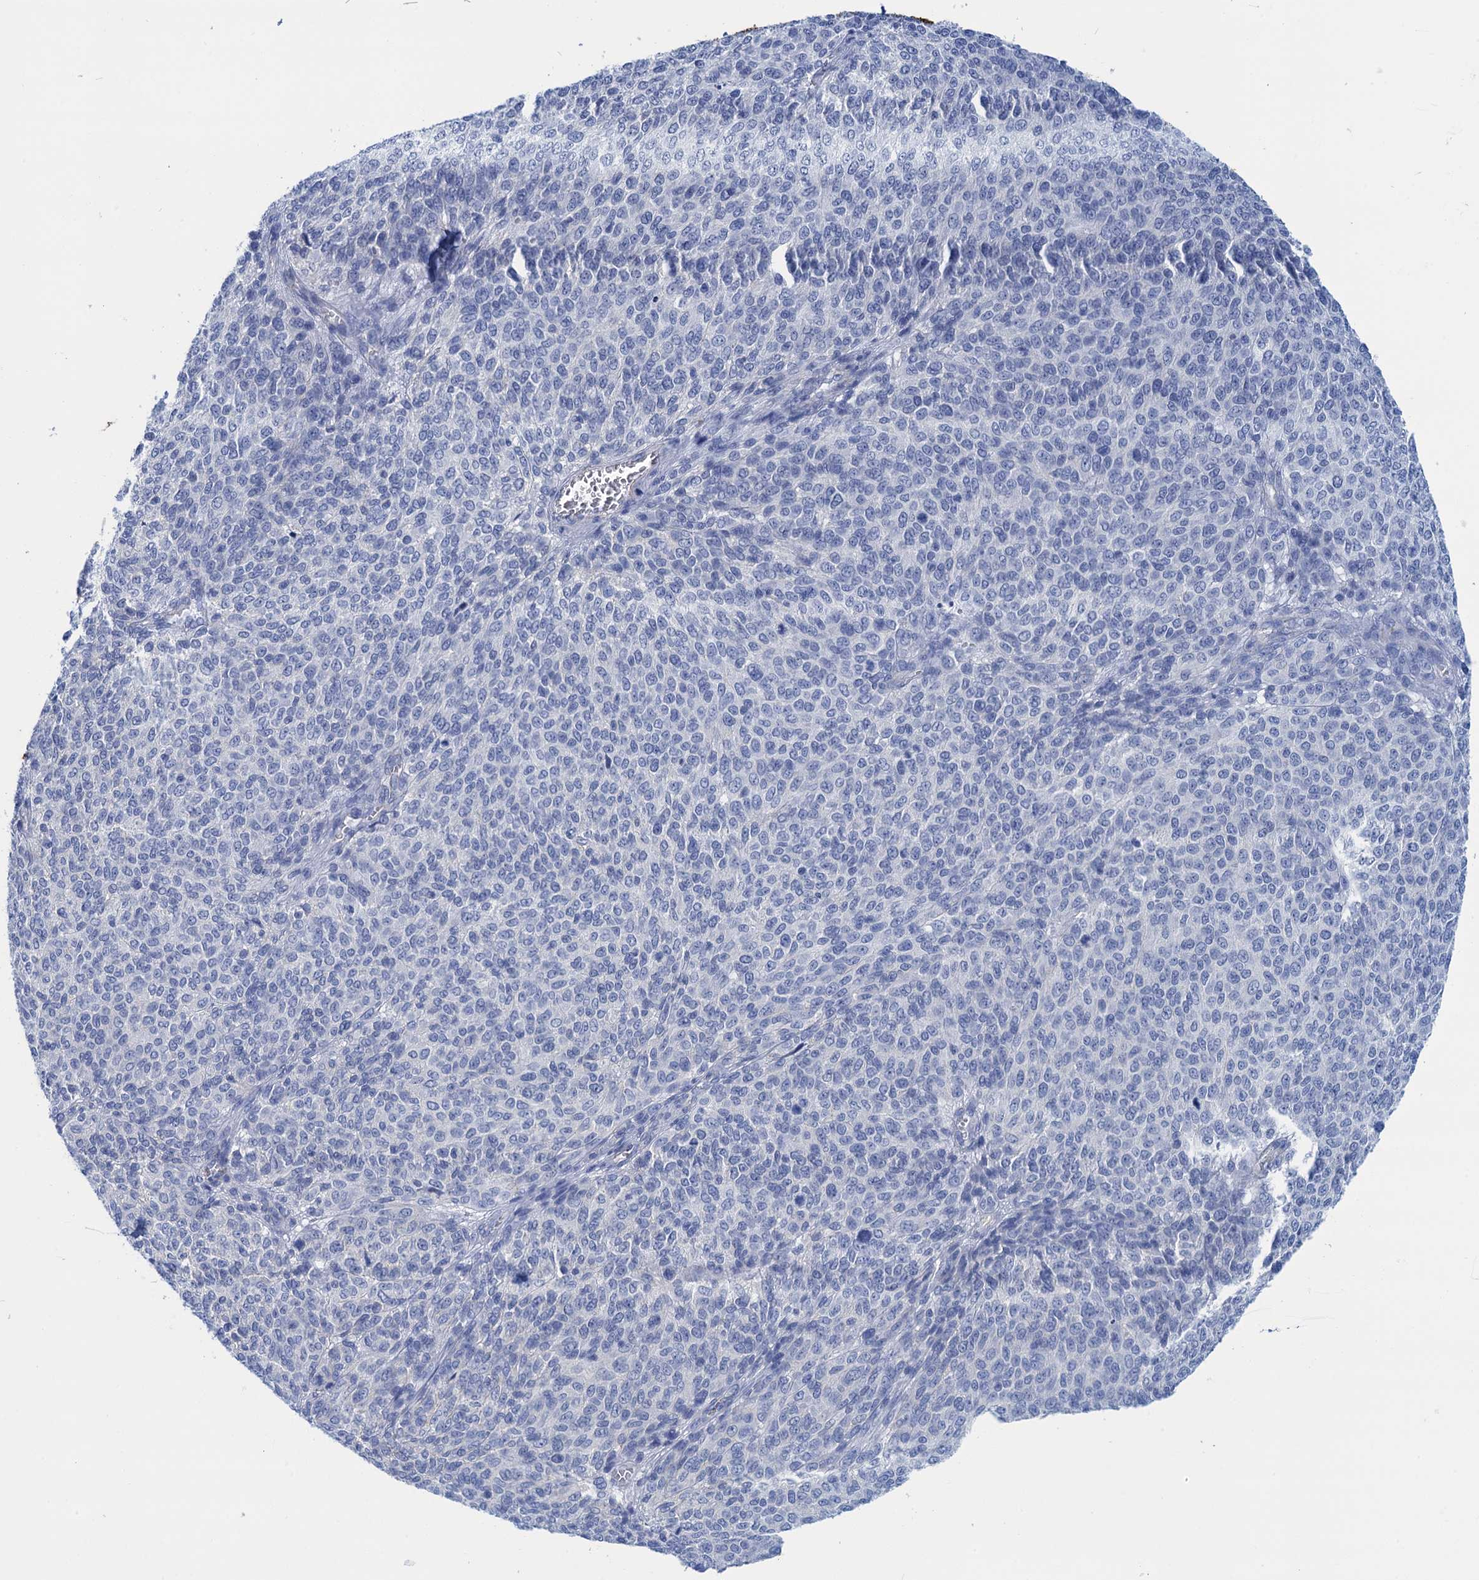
{"staining": {"intensity": "negative", "quantity": "none", "location": "none"}, "tissue": "melanoma", "cell_type": "Tumor cells", "image_type": "cancer", "snomed": [{"axis": "morphology", "description": "Malignant melanoma, NOS"}, {"axis": "topography", "description": "Skin"}], "caption": "IHC of human melanoma shows no expression in tumor cells.", "gene": "CALML5", "patient": {"sex": "male", "age": 49}}